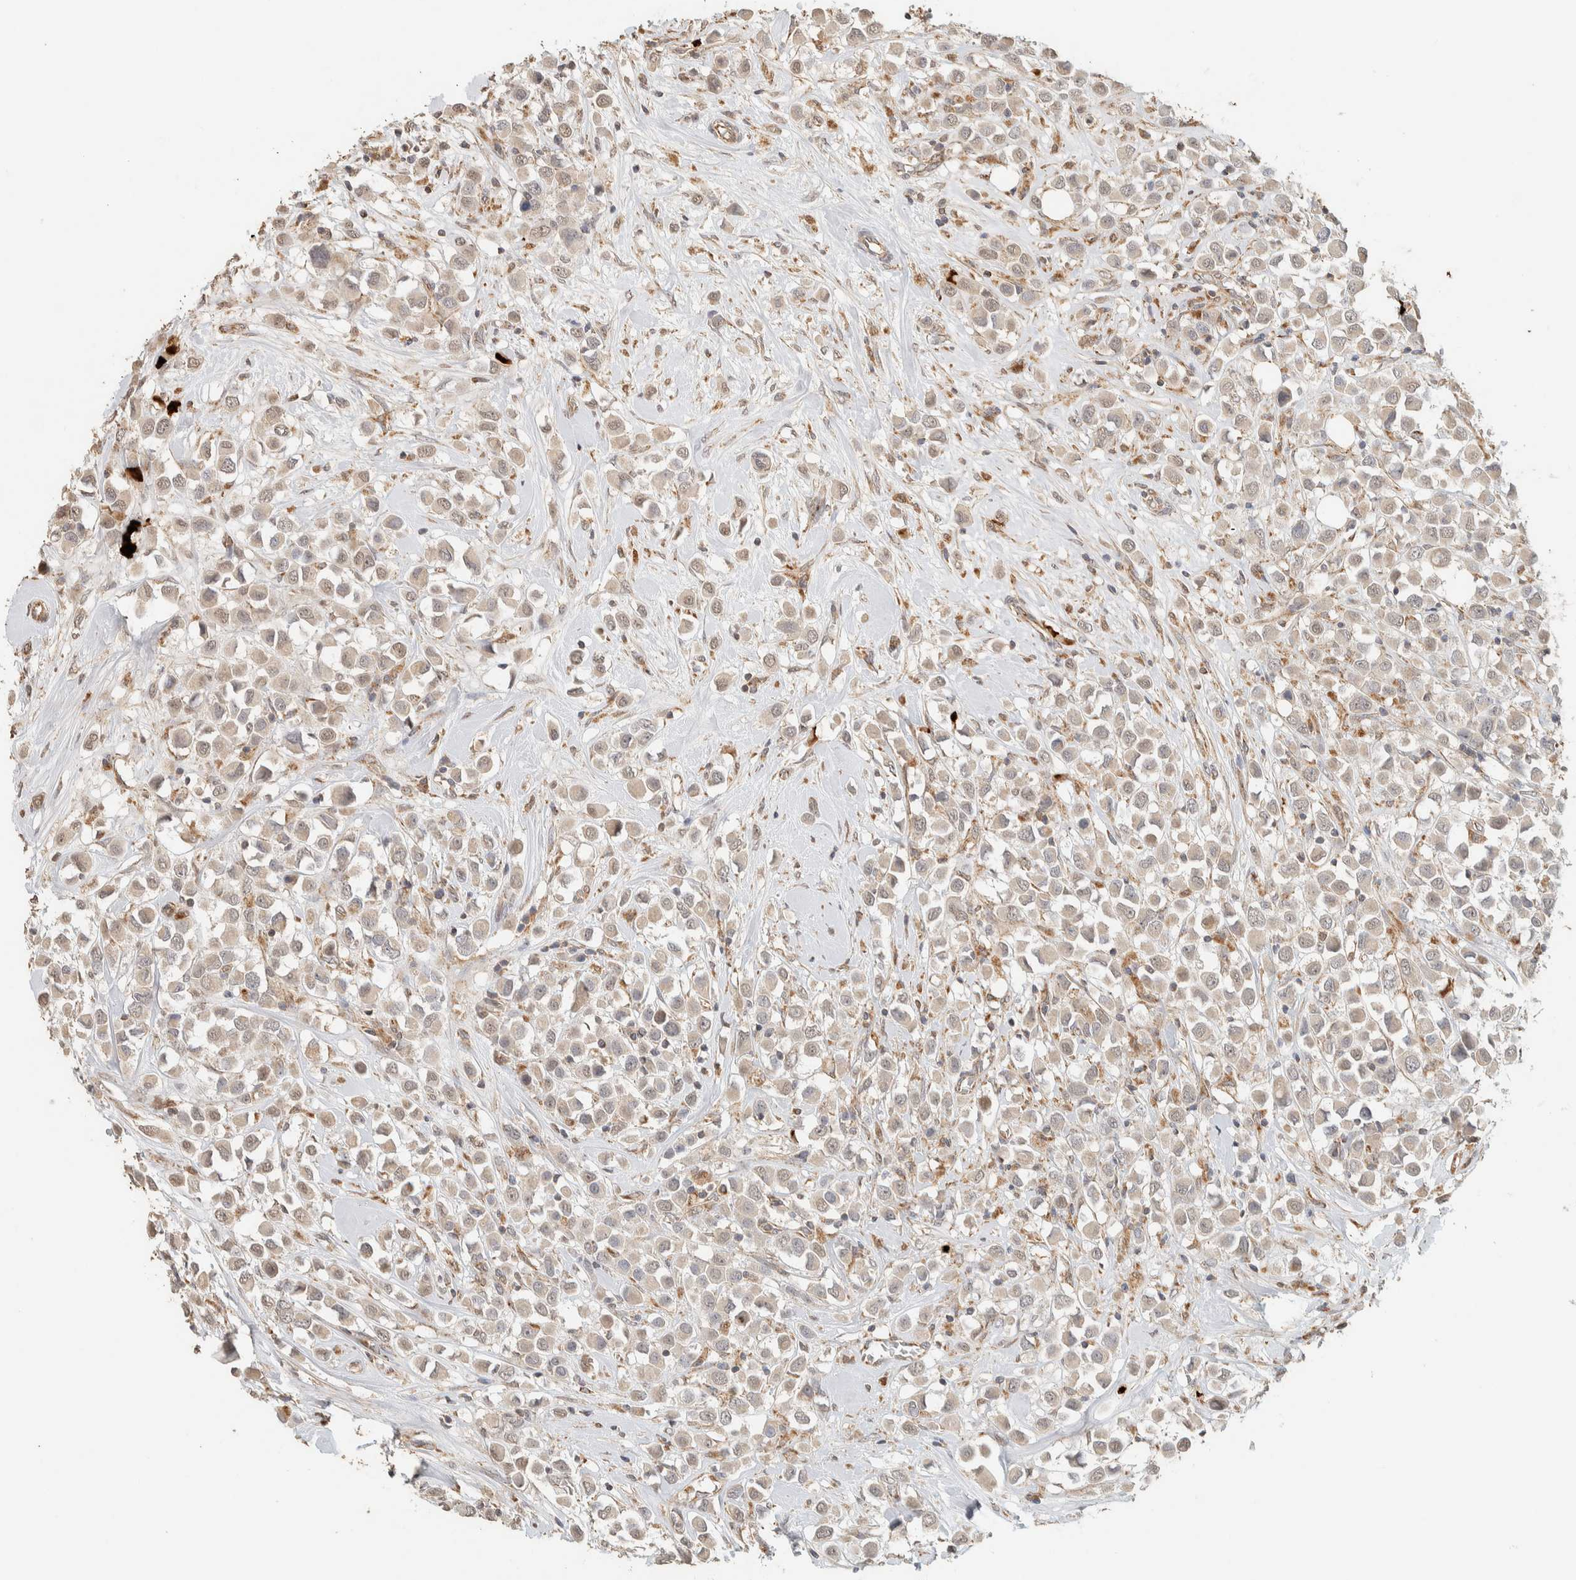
{"staining": {"intensity": "weak", "quantity": ">75%", "location": "cytoplasmic/membranous"}, "tissue": "breast cancer", "cell_type": "Tumor cells", "image_type": "cancer", "snomed": [{"axis": "morphology", "description": "Duct carcinoma"}, {"axis": "topography", "description": "Breast"}], "caption": "This photomicrograph exhibits immunohistochemistry staining of intraductal carcinoma (breast), with low weak cytoplasmic/membranous expression in about >75% of tumor cells.", "gene": "PDE7B", "patient": {"sex": "female", "age": 61}}